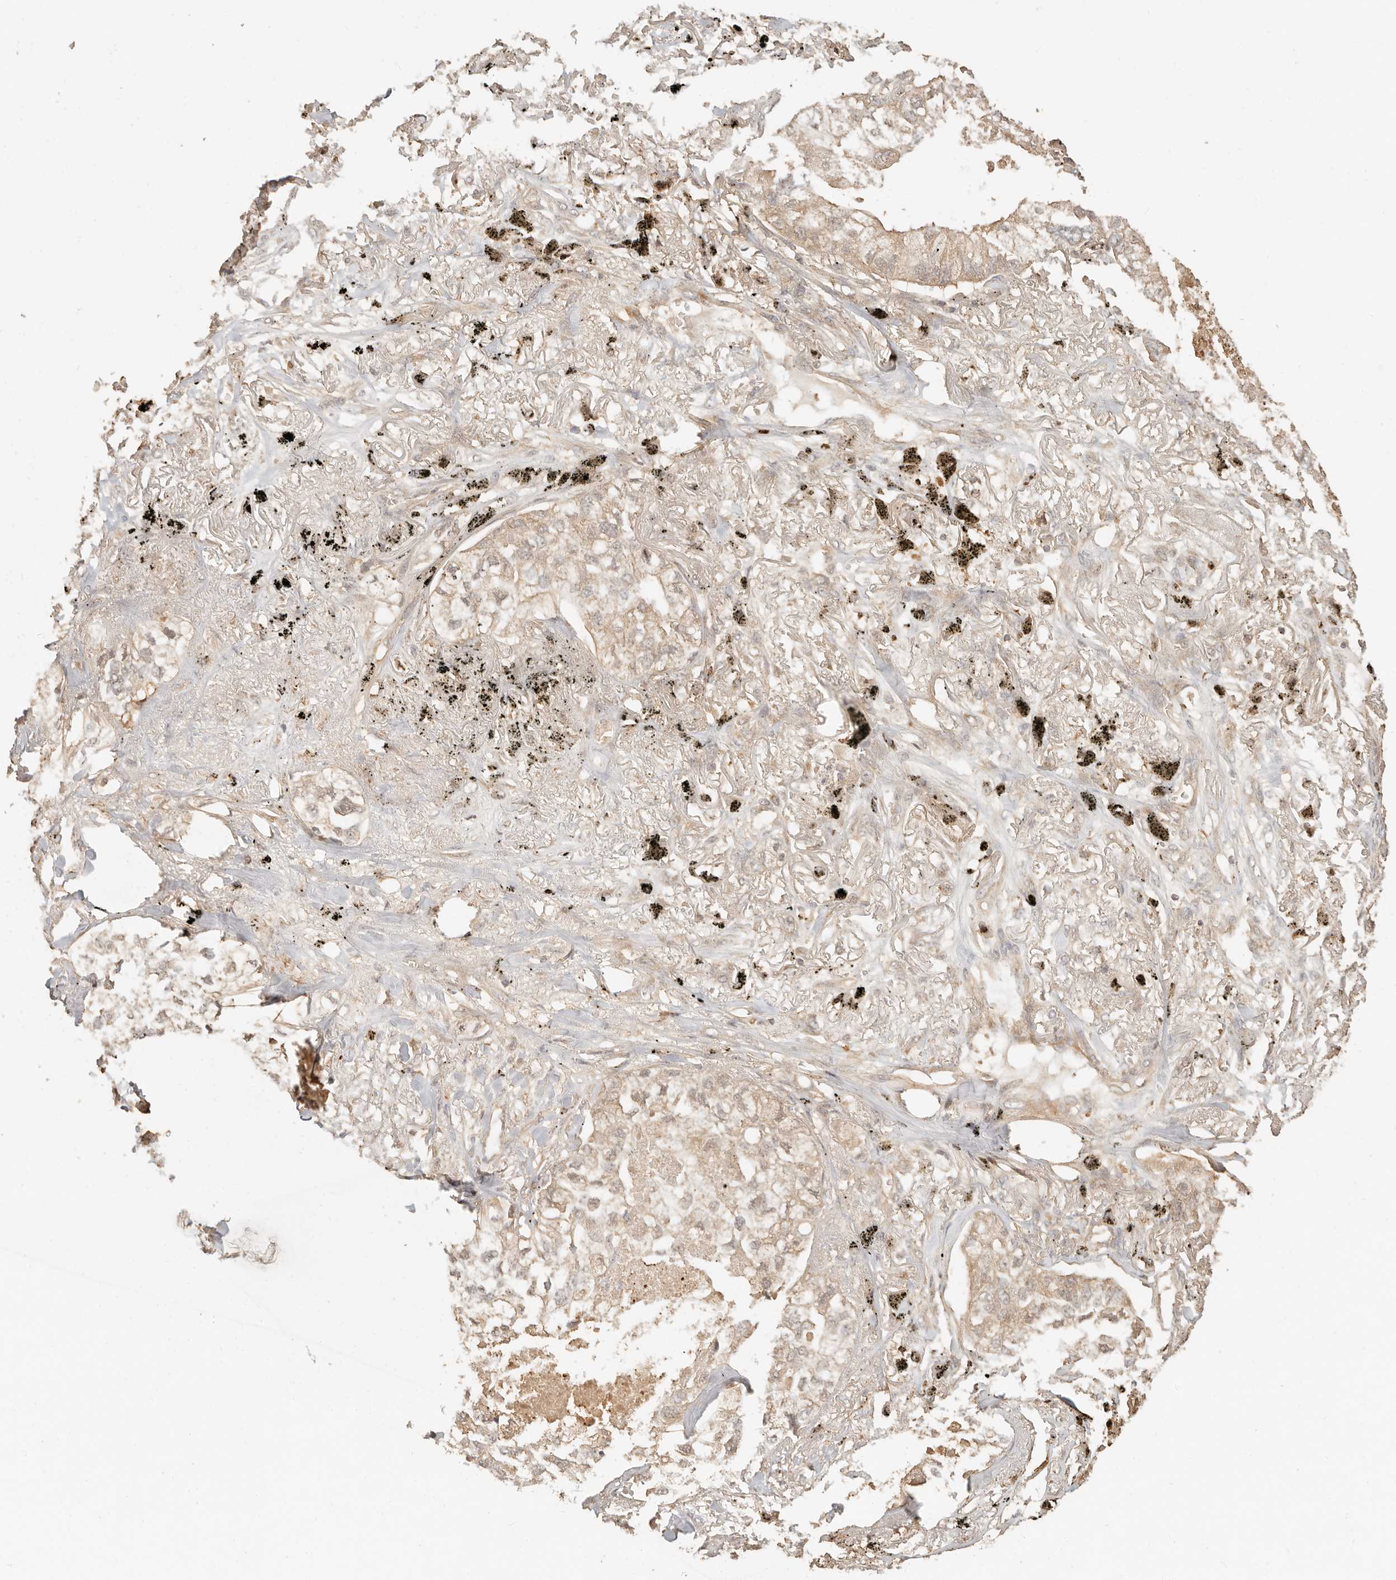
{"staining": {"intensity": "weak", "quantity": ">75%", "location": "cytoplasmic/membranous"}, "tissue": "lung cancer", "cell_type": "Tumor cells", "image_type": "cancer", "snomed": [{"axis": "morphology", "description": "Adenocarcinoma, NOS"}, {"axis": "topography", "description": "Lung"}], "caption": "Protein staining displays weak cytoplasmic/membranous positivity in approximately >75% of tumor cells in lung cancer.", "gene": "INTS11", "patient": {"sex": "male", "age": 65}}